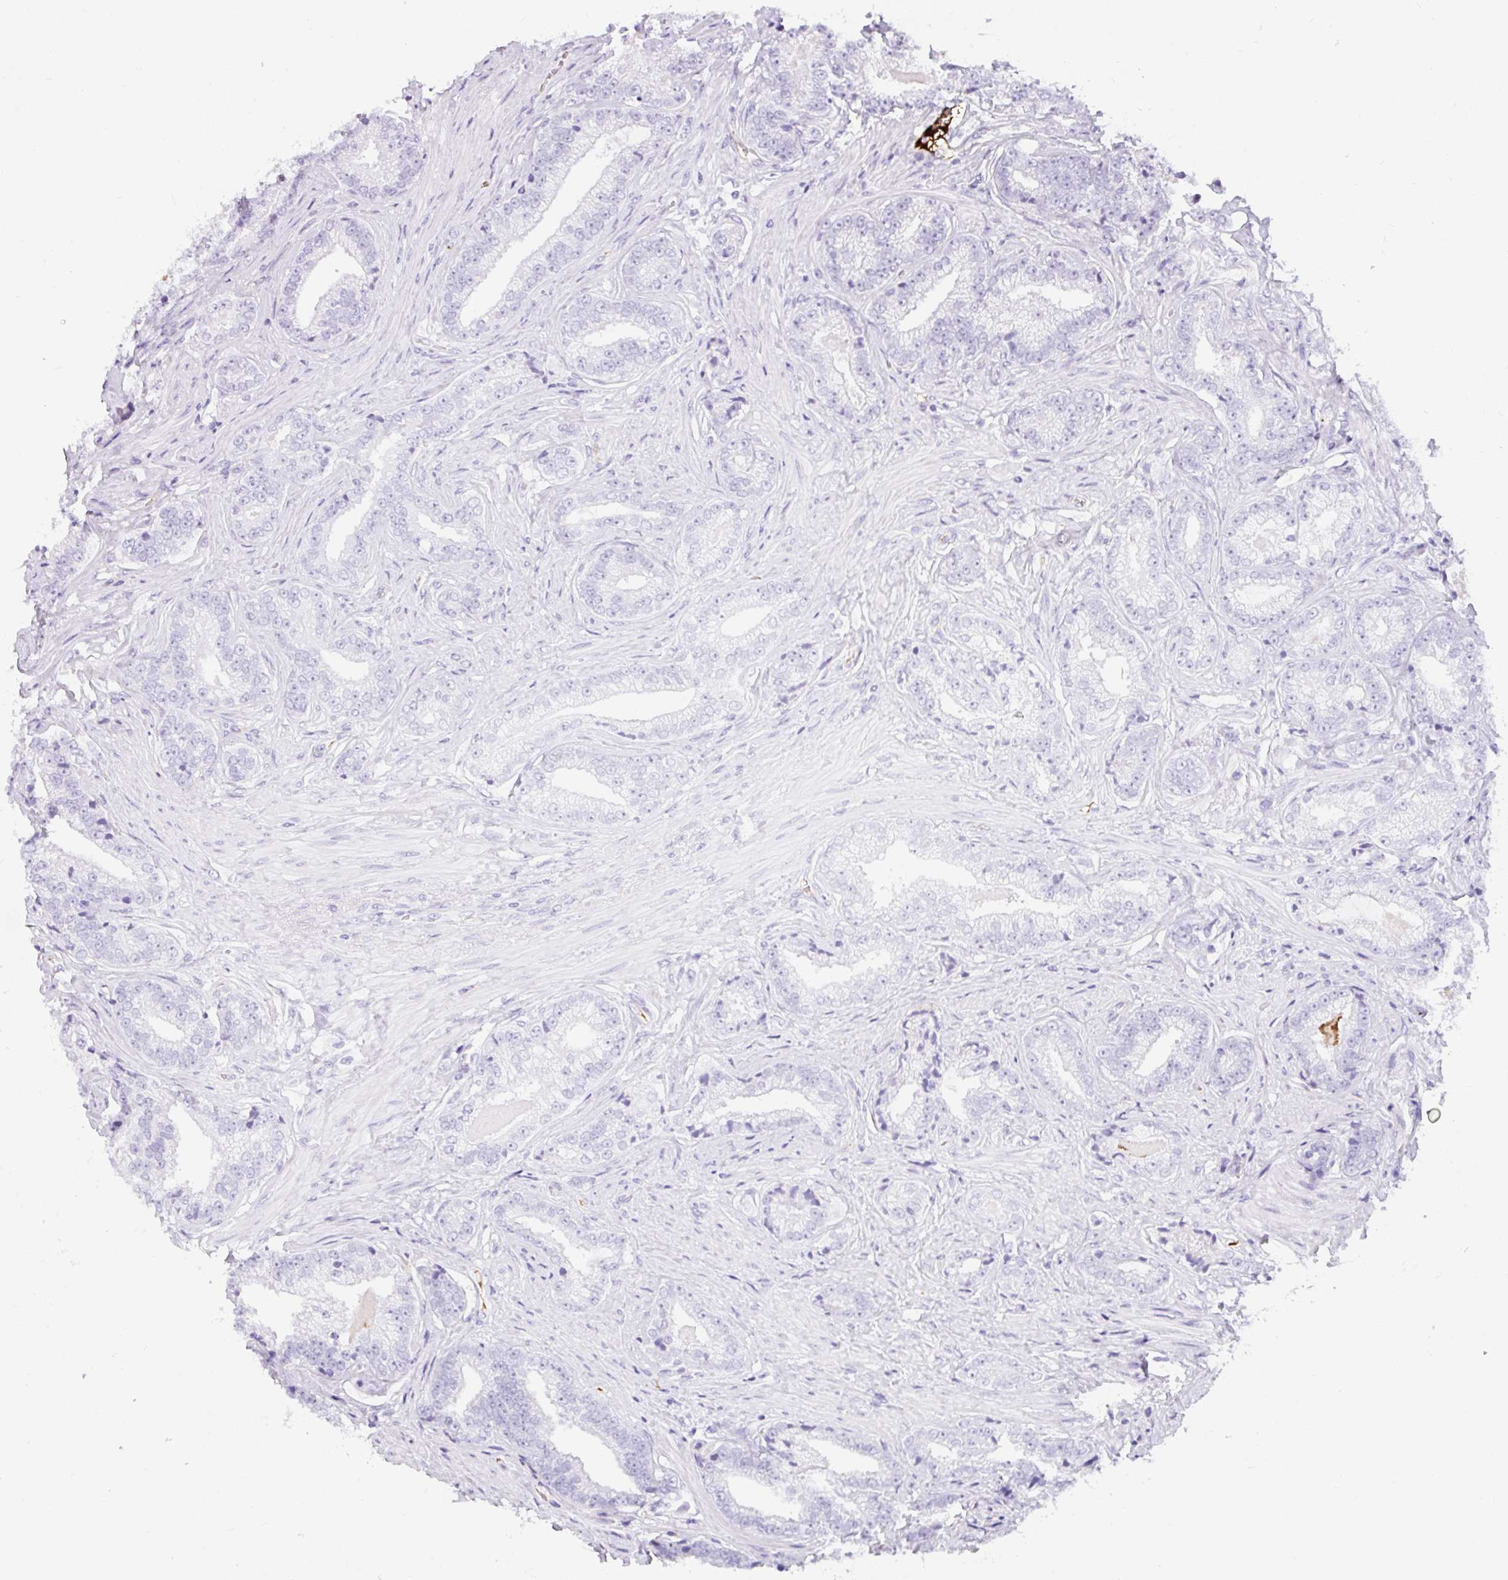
{"staining": {"intensity": "negative", "quantity": "none", "location": "none"}, "tissue": "prostate cancer", "cell_type": "Tumor cells", "image_type": "cancer", "snomed": [{"axis": "morphology", "description": "Adenocarcinoma, Low grade"}, {"axis": "topography", "description": "Prostate"}], "caption": "A photomicrograph of human adenocarcinoma (low-grade) (prostate) is negative for staining in tumor cells.", "gene": "APOC4-APOC2", "patient": {"sex": "male", "age": 61}}